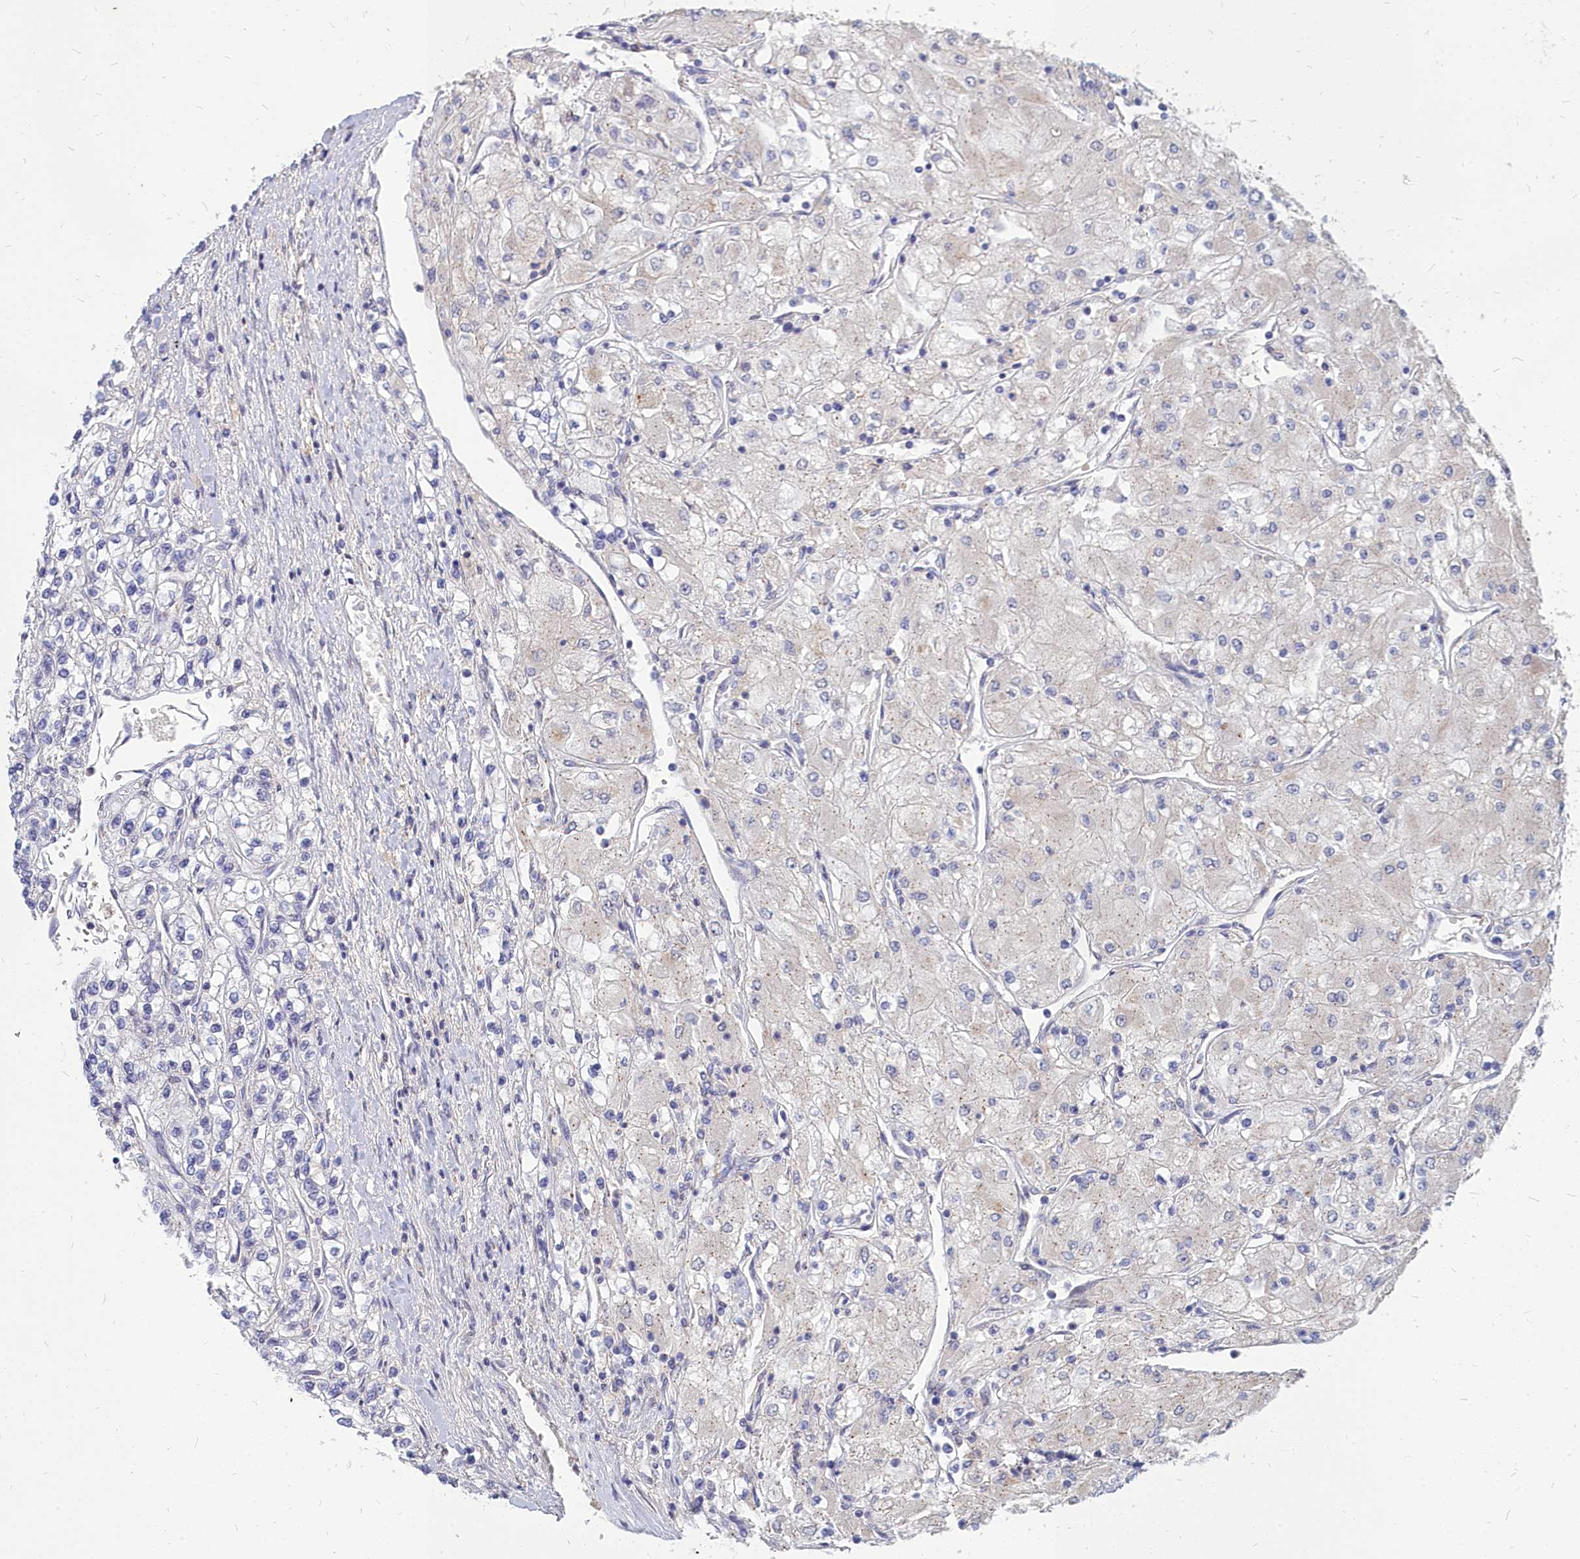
{"staining": {"intensity": "negative", "quantity": "none", "location": "none"}, "tissue": "renal cancer", "cell_type": "Tumor cells", "image_type": "cancer", "snomed": [{"axis": "morphology", "description": "Adenocarcinoma, NOS"}, {"axis": "topography", "description": "Kidney"}], "caption": "Immunohistochemistry image of human renal adenocarcinoma stained for a protein (brown), which displays no staining in tumor cells. (Brightfield microscopy of DAB immunohistochemistry (IHC) at high magnification).", "gene": "NOXA1", "patient": {"sex": "male", "age": 80}}